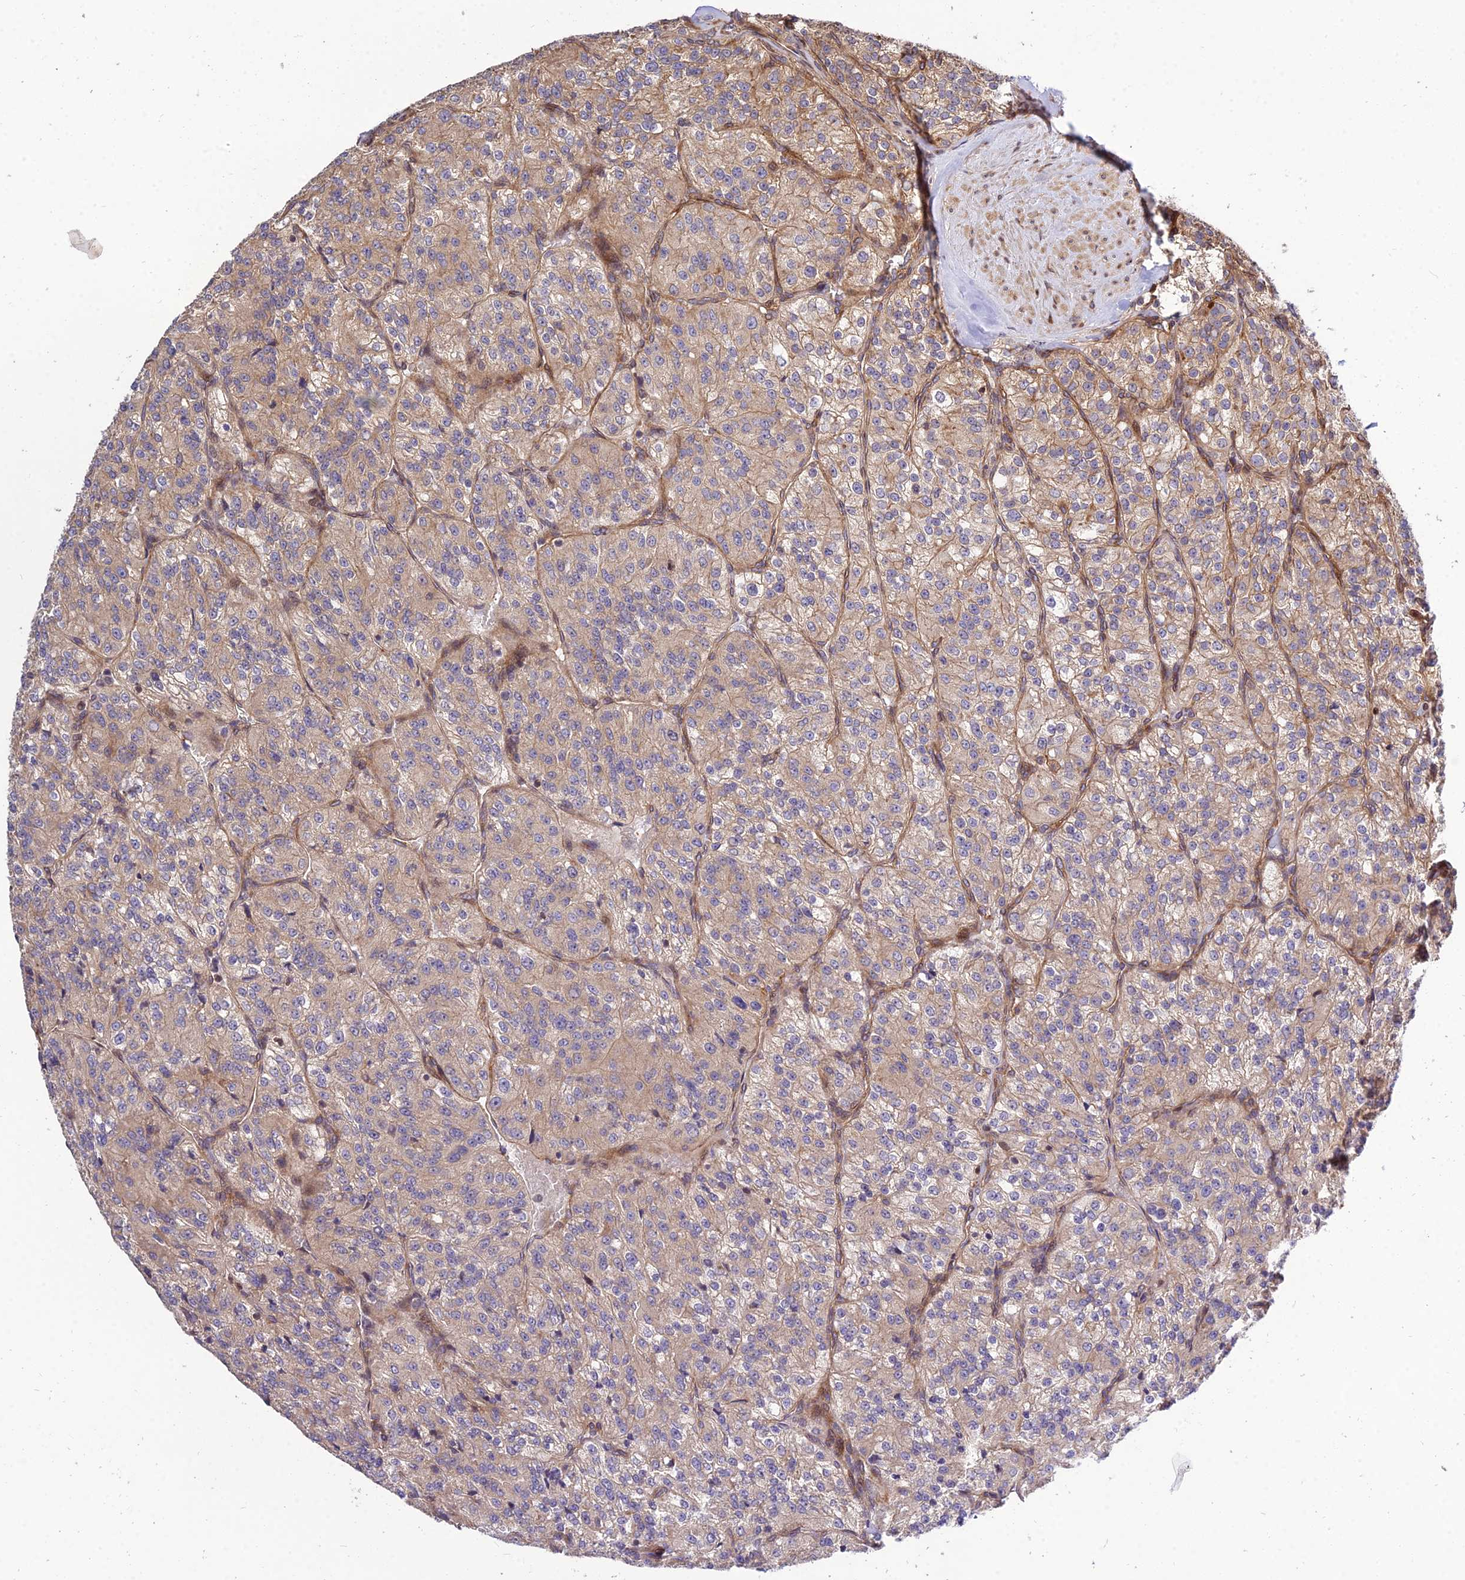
{"staining": {"intensity": "weak", "quantity": ">75%", "location": "cytoplasmic/membranous"}, "tissue": "renal cancer", "cell_type": "Tumor cells", "image_type": "cancer", "snomed": [{"axis": "morphology", "description": "Adenocarcinoma, NOS"}, {"axis": "topography", "description": "Kidney"}], "caption": "This photomicrograph demonstrates renal adenocarcinoma stained with immunohistochemistry to label a protein in brown. The cytoplasmic/membranous of tumor cells show weak positivity for the protein. Nuclei are counter-stained blue.", "gene": "SMG6", "patient": {"sex": "female", "age": 63}}